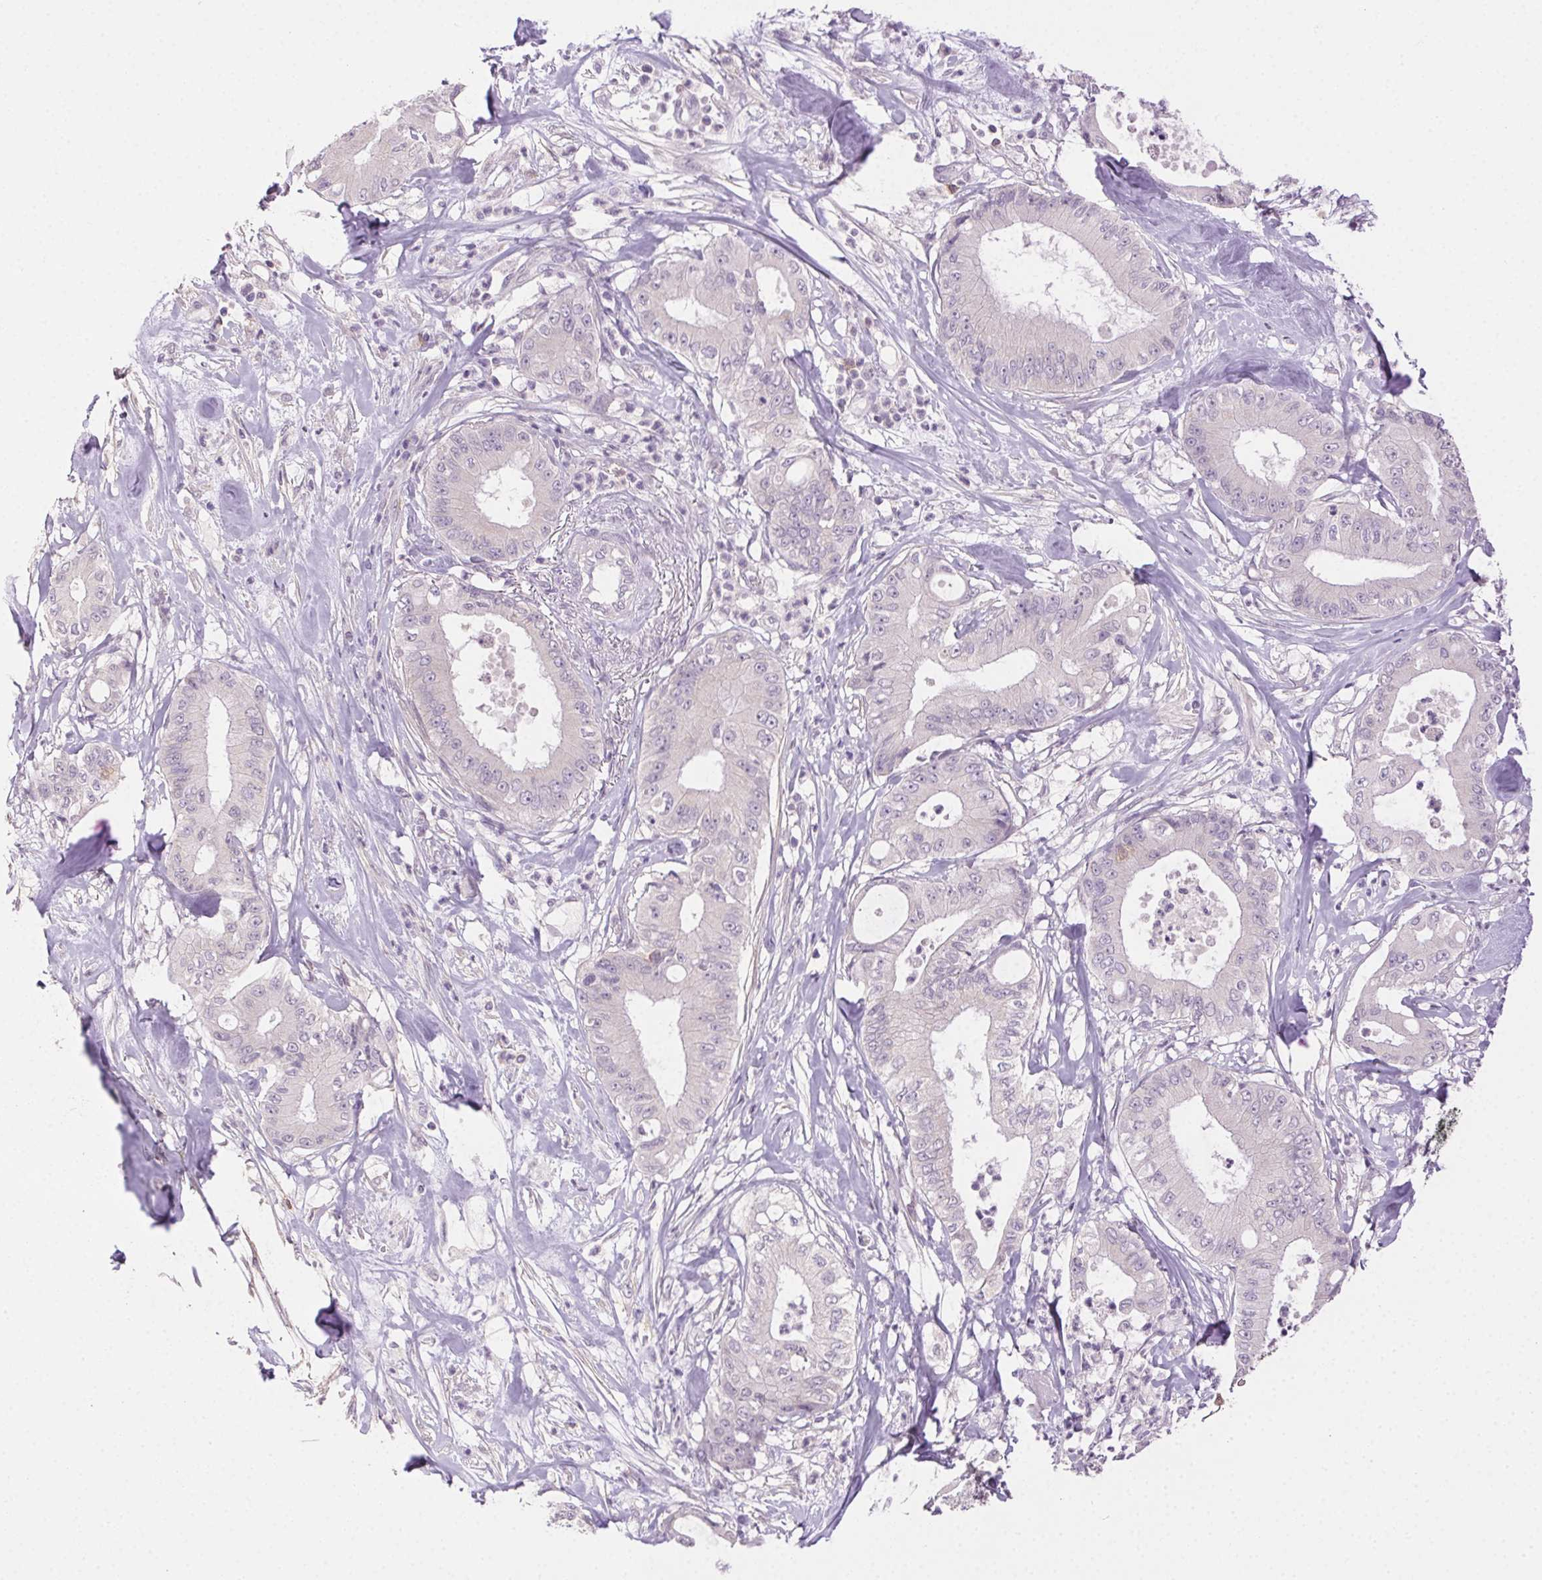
{"staining": {"intensity": "negative", "quantity": "none", "location": "none"}, "tissue": "pancreatic cancer", "cell_type": "Tumor cells", "image_type": "cancer", "snomed": [{"axis": "morphology", "description": "Adenocarcinoma, NOS"}, {"axis": "topography", "description": "Pancreas"}], "caption": "This is a image of IHC staining of pancreatic adenocarcinoma, which shows no staining in tumor cells.", "gene": "AKAP5", "patient": {"sex": "male", "age": 71}}